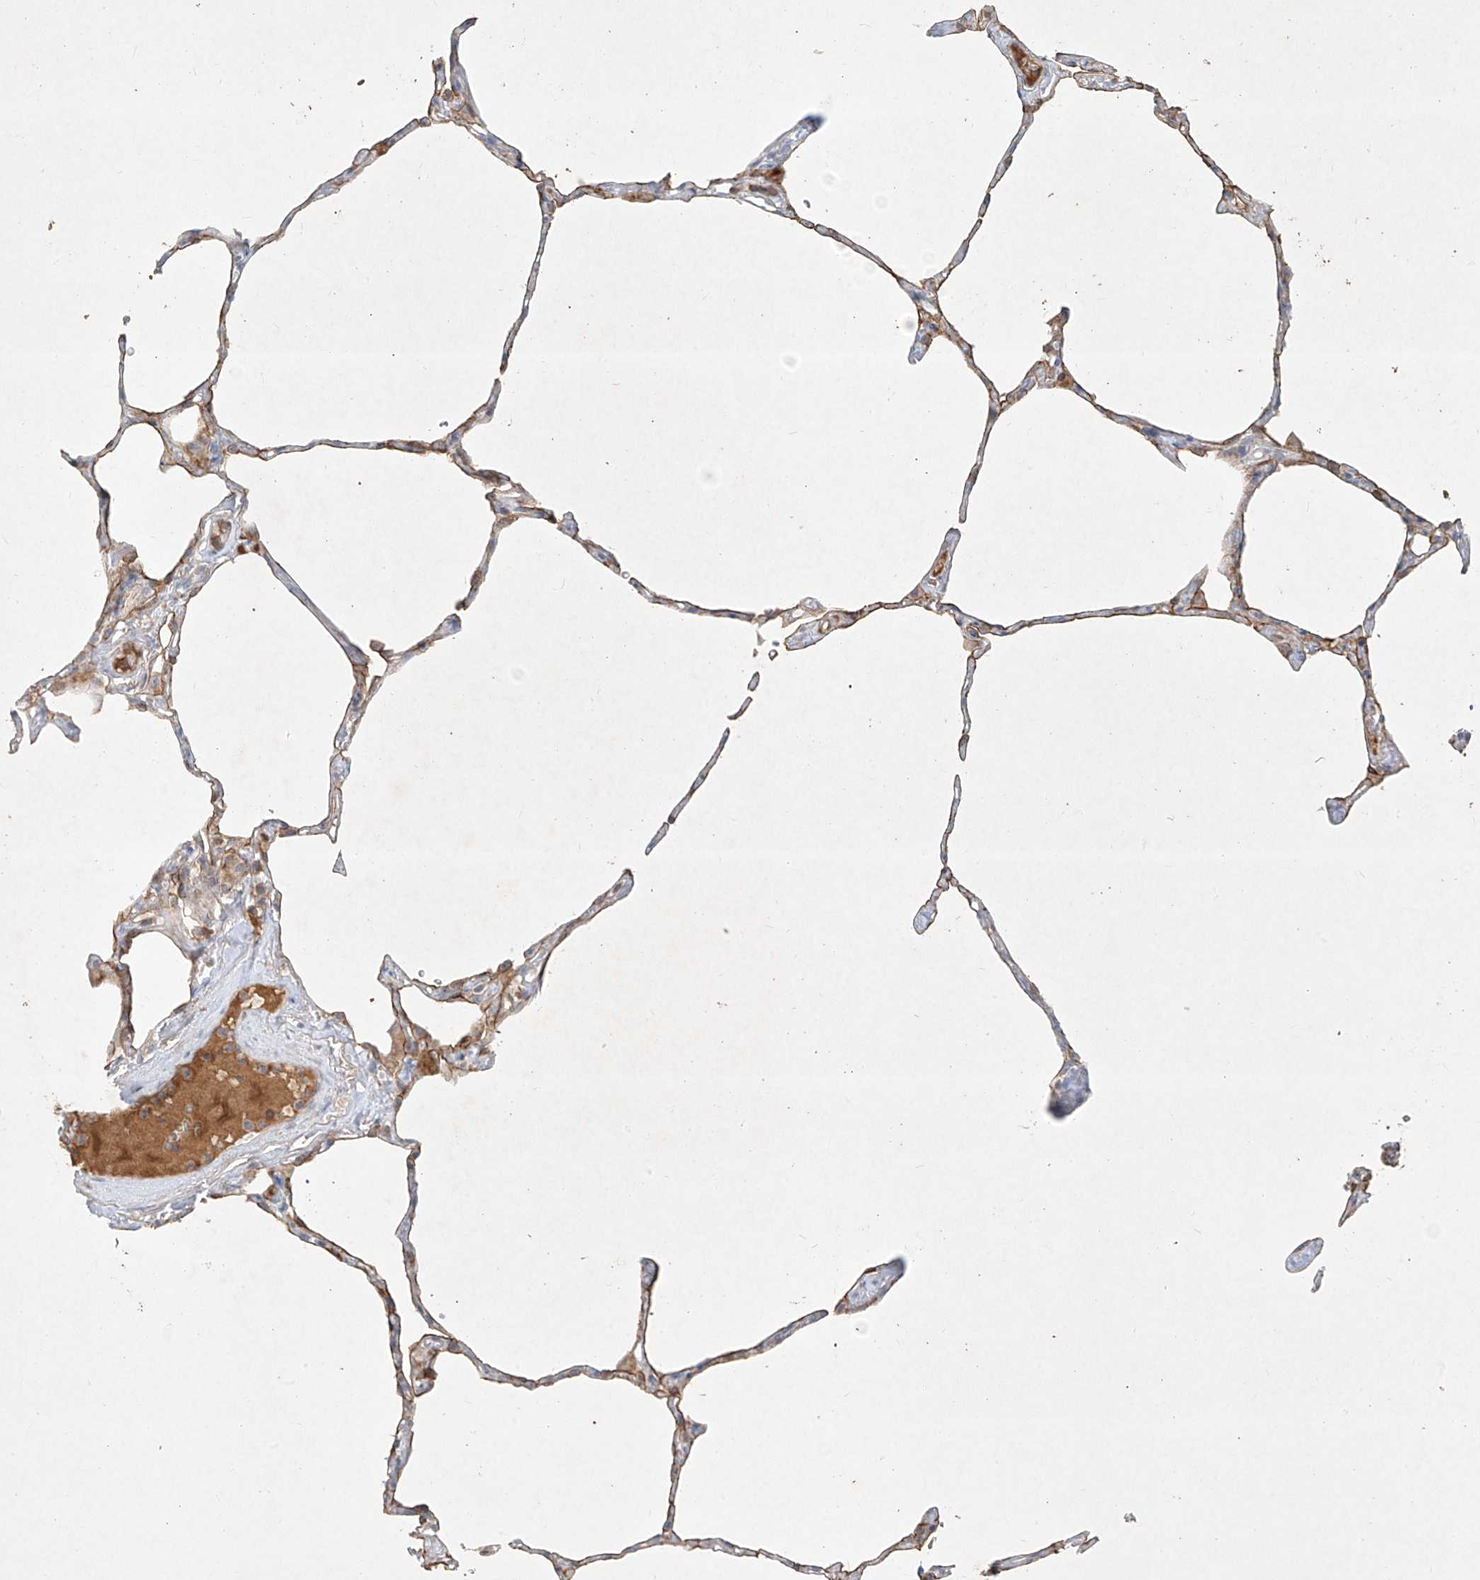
{"staining": {"intensity": "negative", "quantity": "none", "location": "none"}, "tissue": "lung", "cell_type": "Alveolar cells", "image_type": "normal", "snomed": [{"axis": "morphology", "description": "Normal tissue, NOS"}, {"axis": "topography", "description": "Lung"}], "caption": "Immunohistochemistry histopathology image of benign lung: human lung stained with DAB exhibits no significant protein expression in alveolar cells. The staining is performed using DAB (3,3'-diaminobenzidine) brown chromogen with nuclei counter-stained in using hematoxylin.", "gene": "KPNA7", "patient": {"sex": "male", "age": 65}}